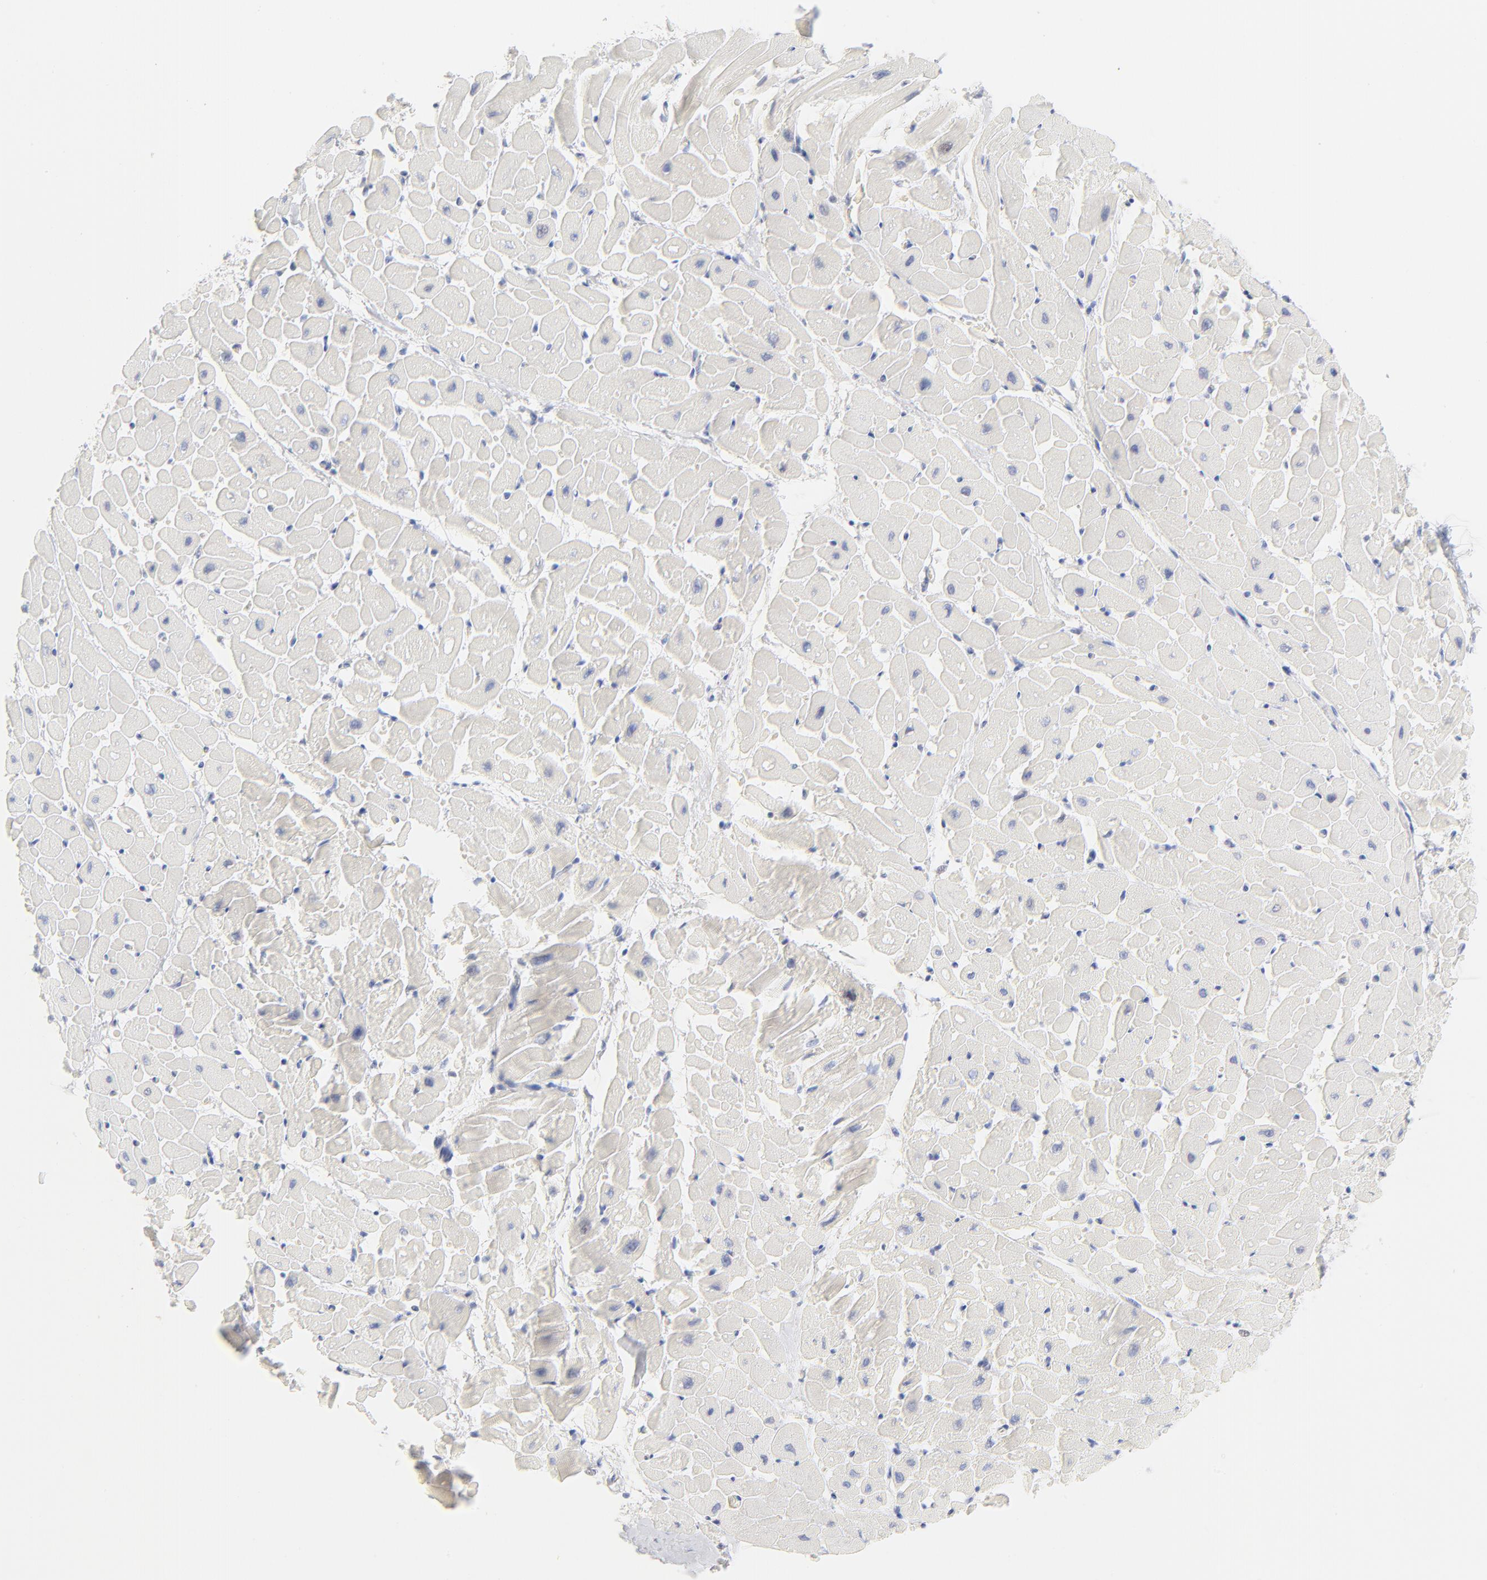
{"staining": {"intensity": "negative", "quantity": "none", "location": "none"}, "tissue": "heart muscle", "cell_type": "Cardiomyocytes", "image_type": "normal", "snomed": [{"axis": "morphology", "description": "Normal tissue, NOS"}, {"axis": "topography", "description": "Heart"}], "caption": "Image shows no protein expression in cardiomyocytes of normal heart muscle. (DAB (3,3'-diaminobenzidine) immunohistochemistry (IHC) visualized using brightfield microscopy, high magnification).", "gene": "ONECUT1", "patient": {"sex": "male", "age": 45}}